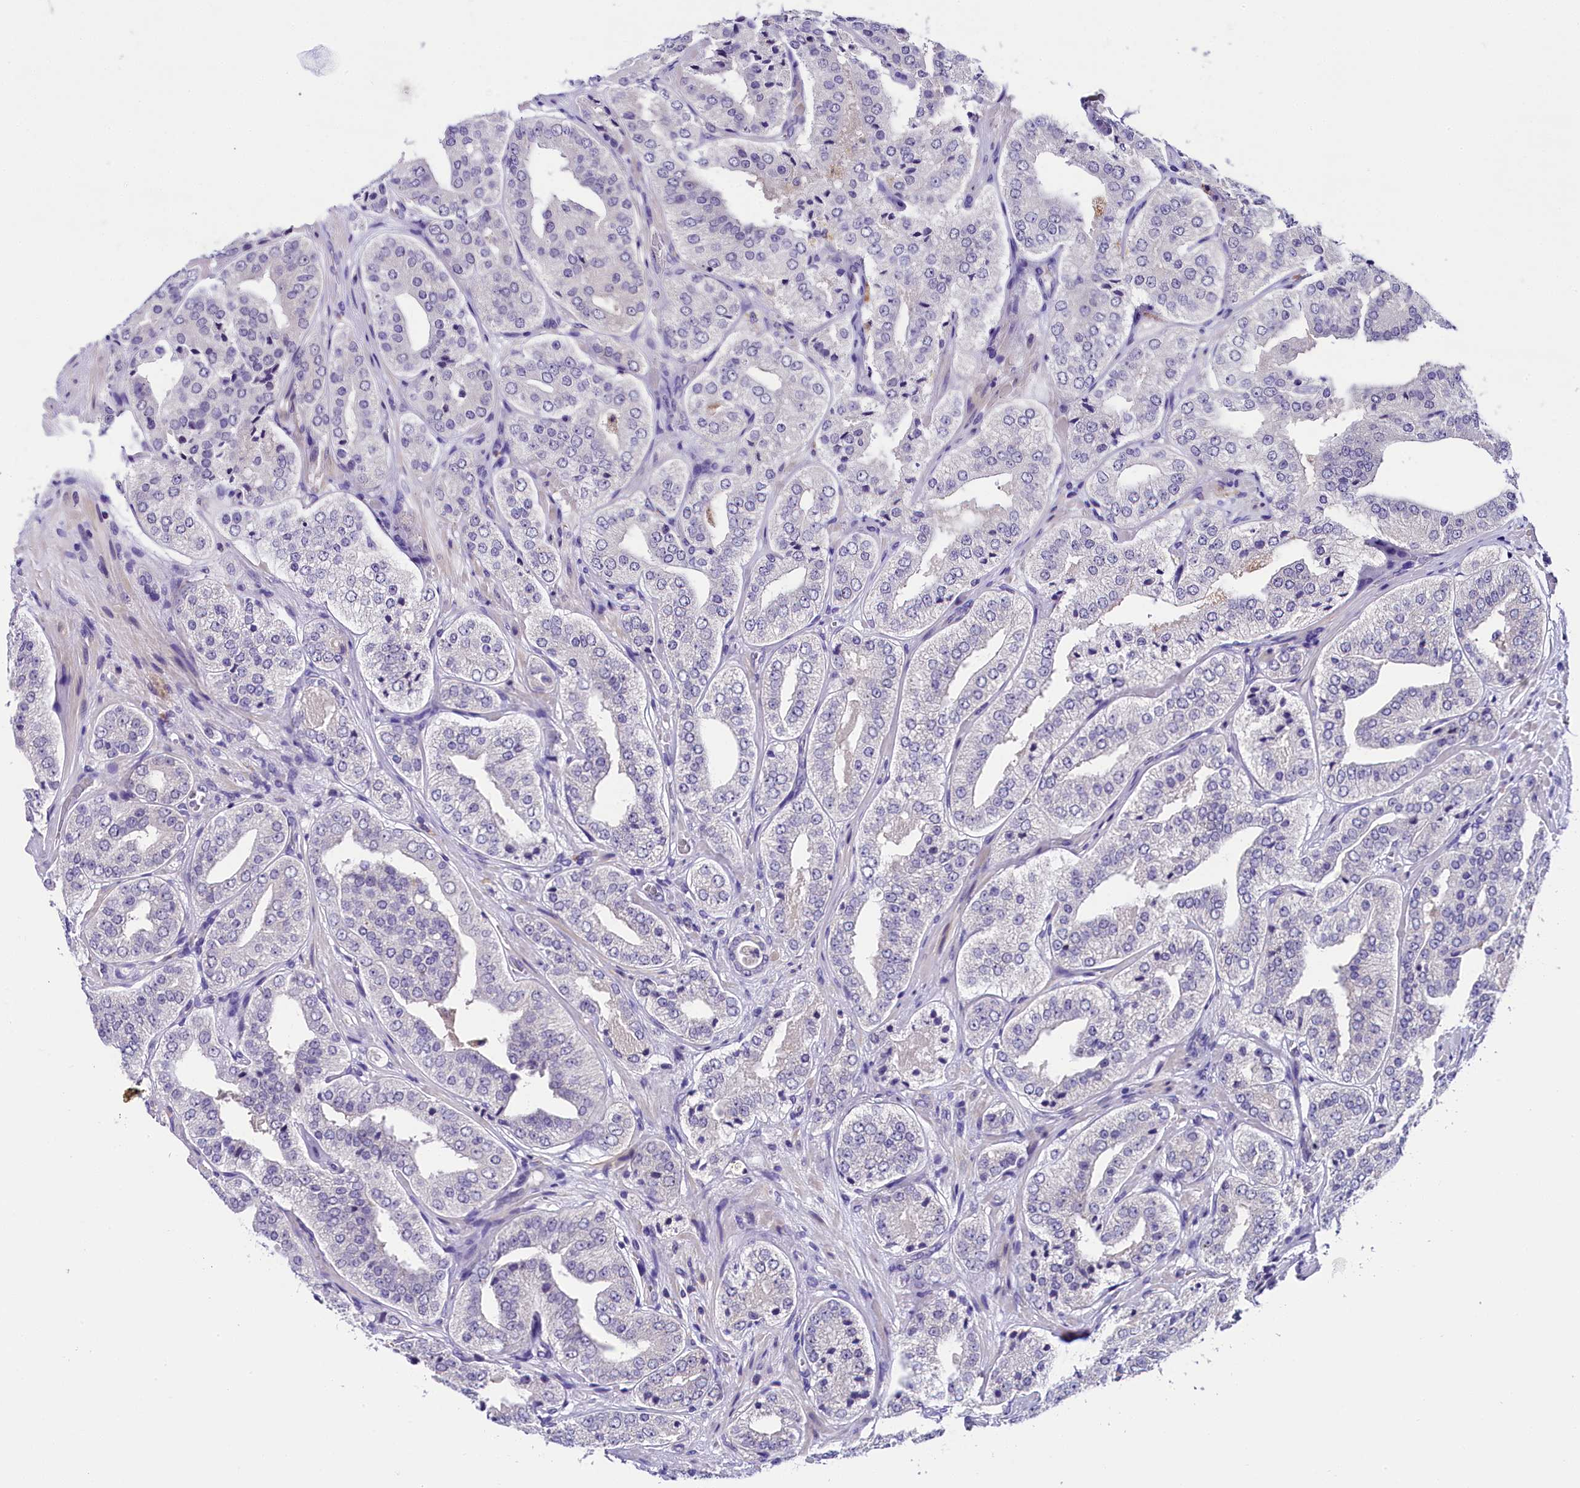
{"staining": {"intensity": "negative", "quantity": "none", "location": "none"}, "tissue": "prostate cancer", "cell_type": "Tumor cells", "image_type": "cancer", "snomed": [{"axis": "morphology", "description": "Adenocarcinoma, High grade"}, {"axis": "topography", "description": "Prostate"}], "caption": "Tumor cells are negative for protein expression in human high-grade adenocarcinoma (prostate). (Immunohistochemistry (ihc), brightfield microscopy, high magnification).", "gene": "IQCN", "patient": {"sex": "male", "age": 71}}